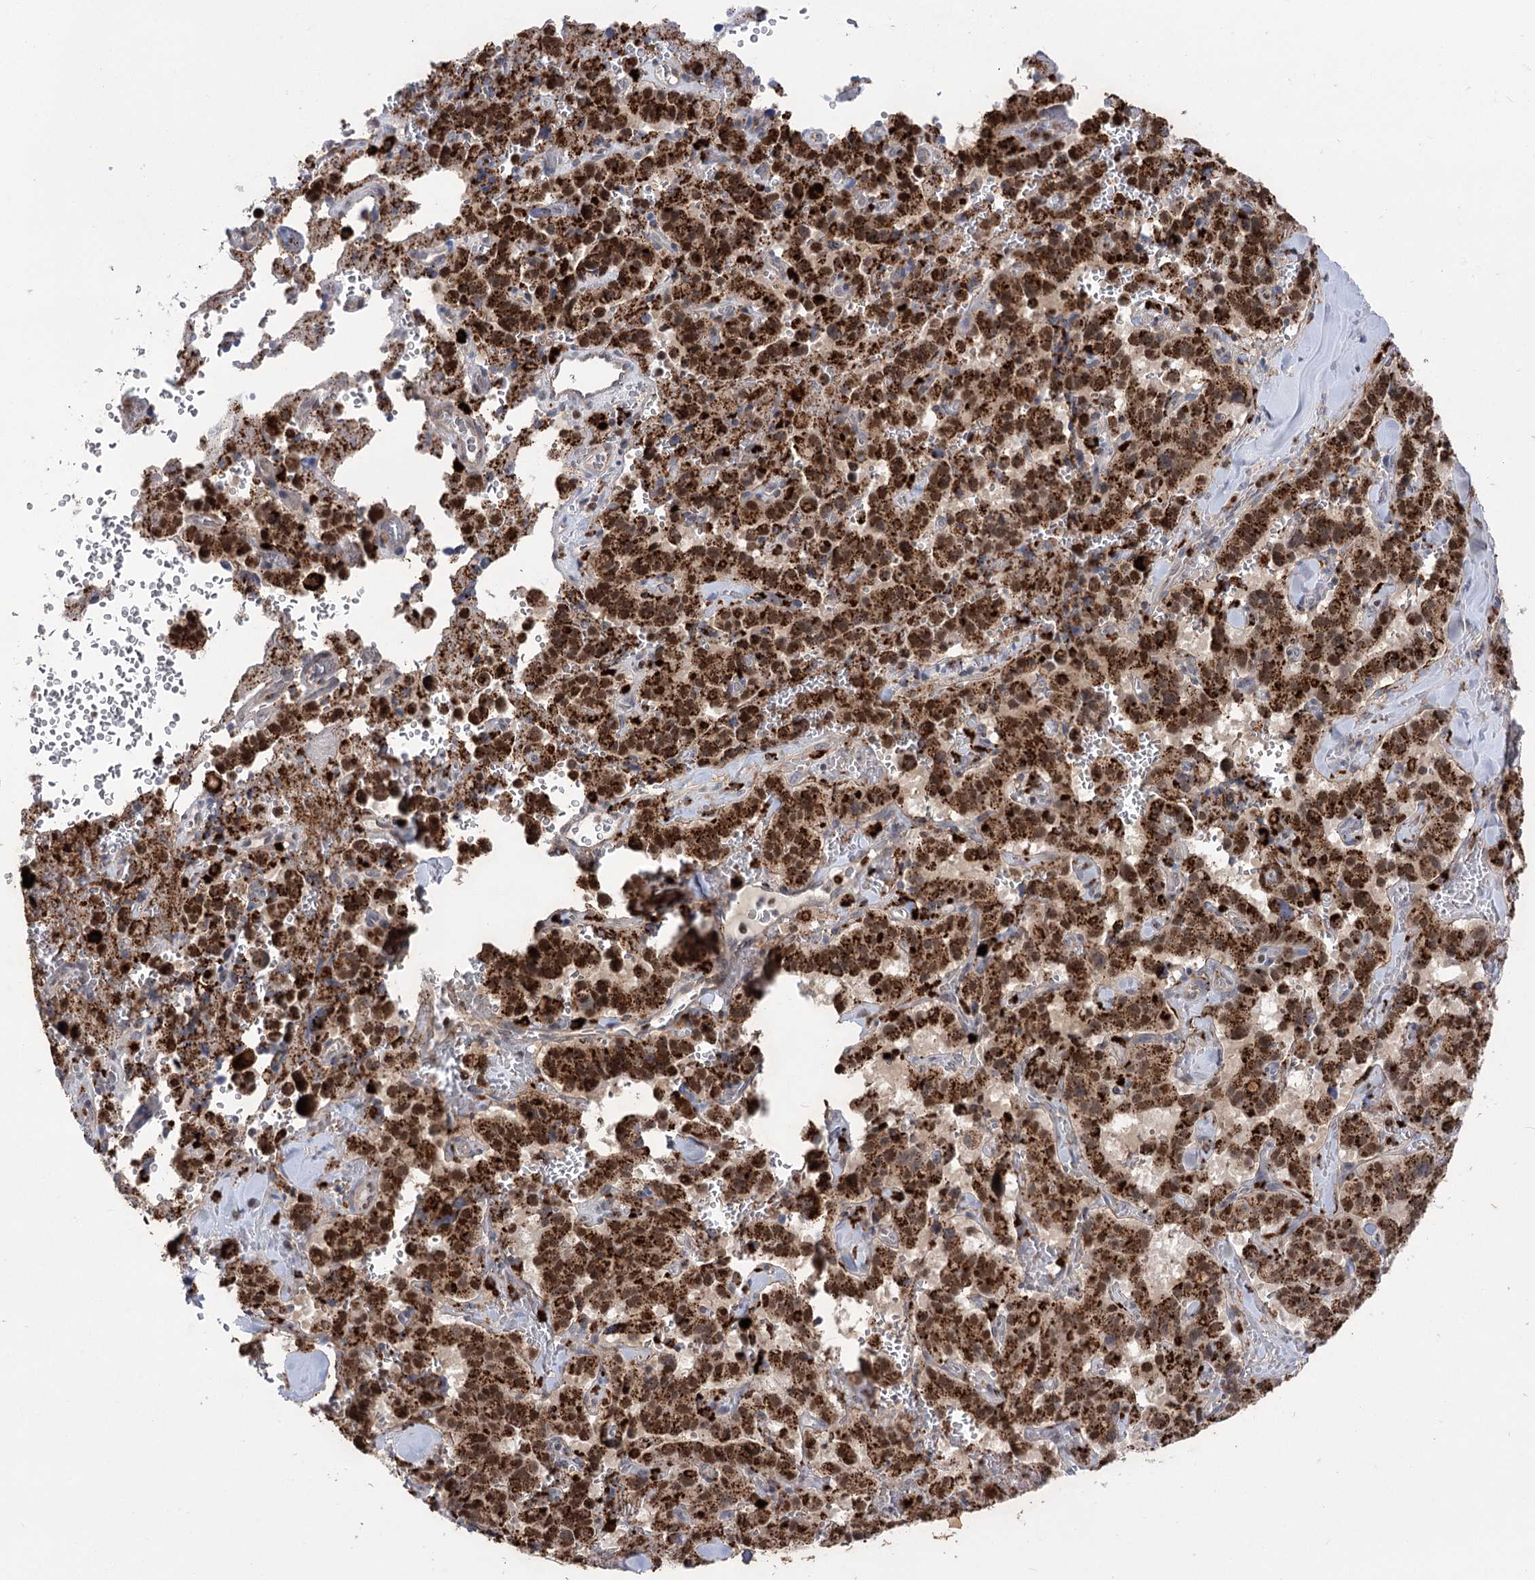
{"staining": {"intensity": "strong", "quantity": ">75%", "location": "cytoplasmic/membranous,nuclear"}, "tissue": "pancreatic cancer", "cell_type": "Tumor cells", "image_type": "cancer", "snomed": [{"axis": "morphology", "description": "Adenocarcinoma, NOS"}, {"axis": "topography", "description": "Pancreas"}], "caption": "High-magnification brightfield microscopy of pancreatic adenocarcinoma stained with DAB (3,3'-diaminobenzidine) (brown) and counterstained with hematoxylin (blue). tumor cells exhibit strong cytoplasmic/membranous and nuclear expression is appreciated in approximately>75% of cells.", "gene": "SIAE", "patient": {"sex": "male", "age": 65}}